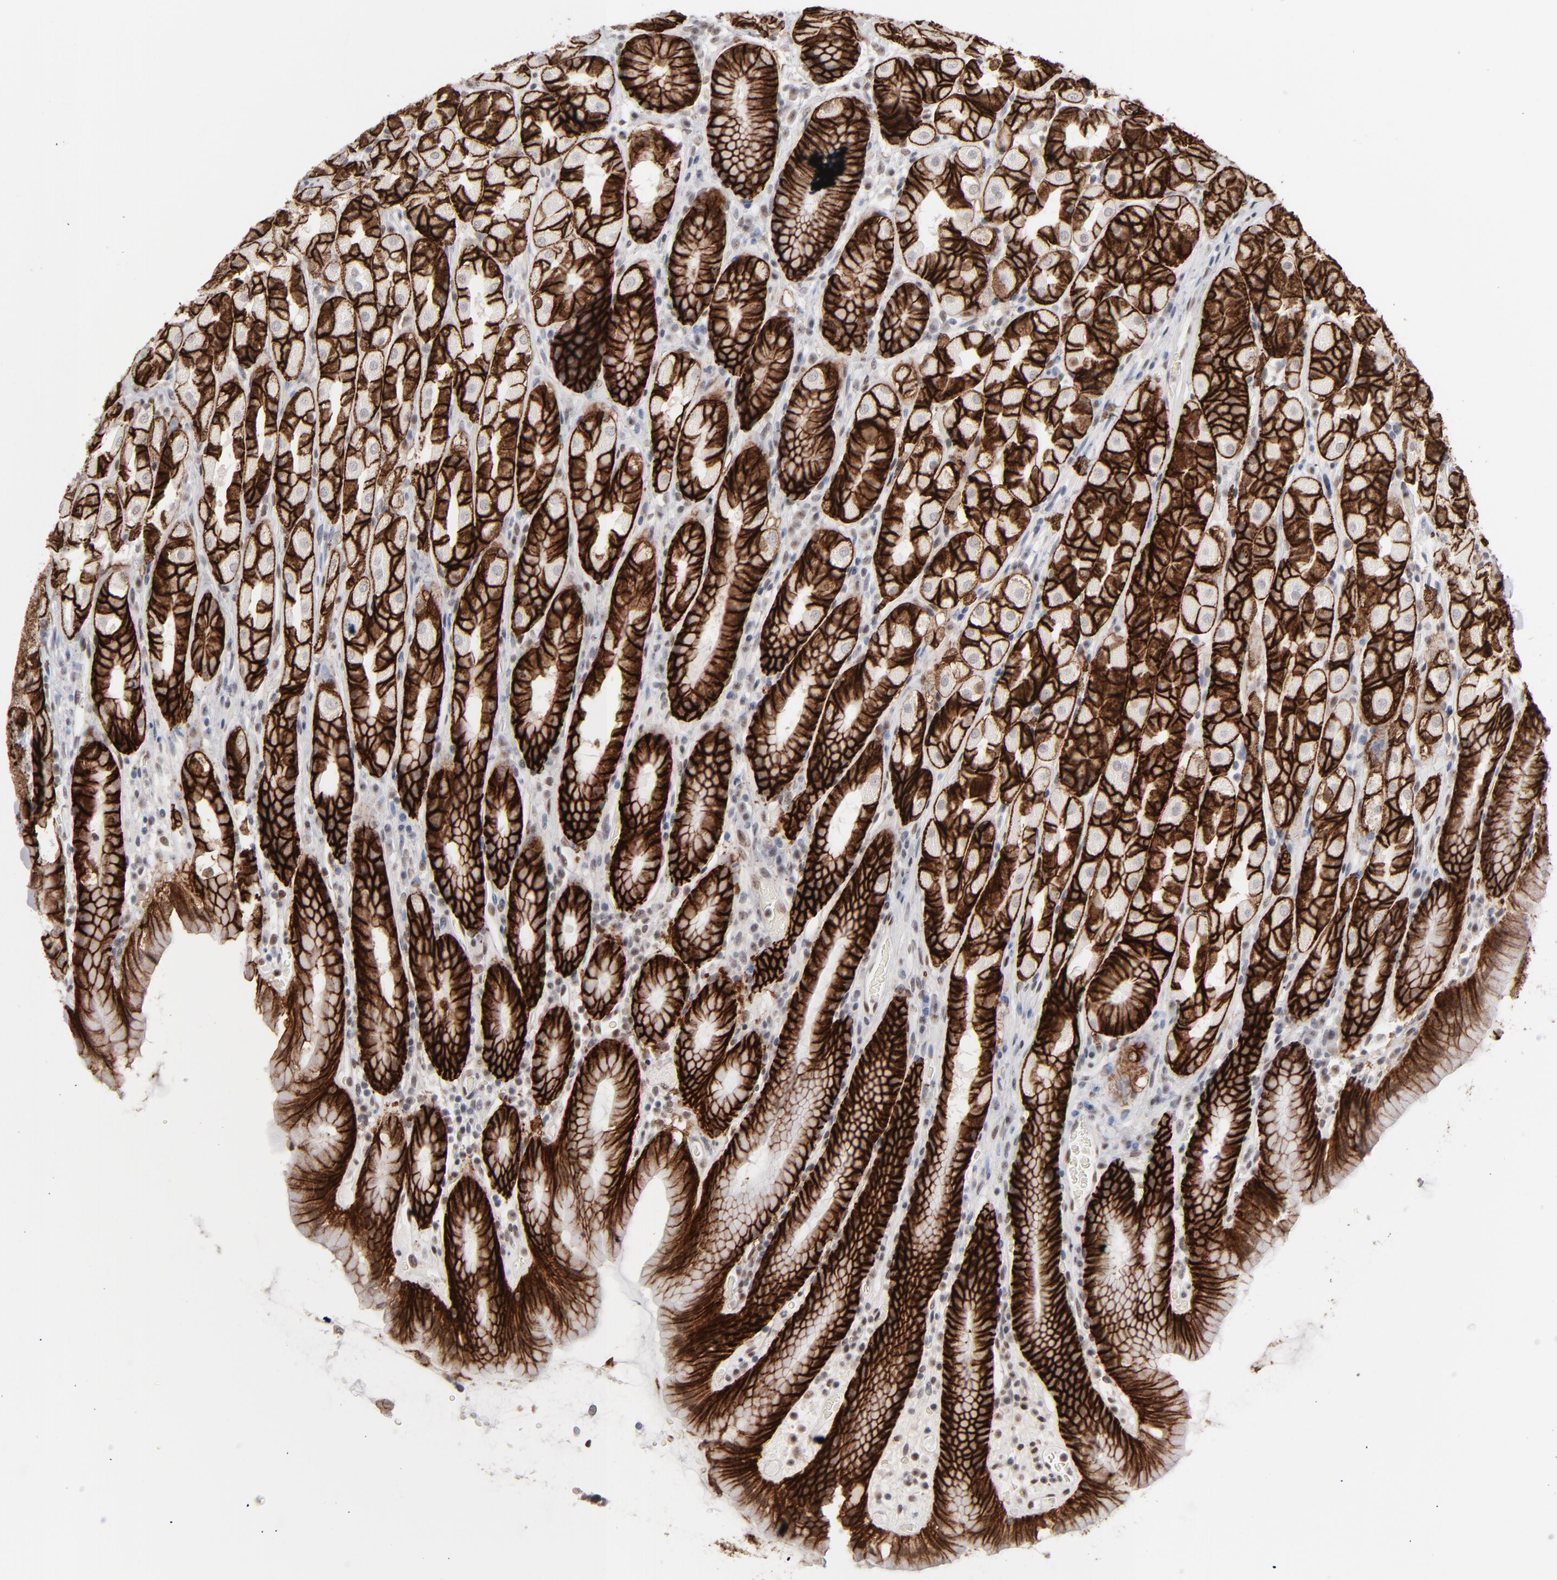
{"staining": {"intensity": "strong", "quantity": ">75%", "location": "cytoplasmic/membranous"}, "tissue": "stomach", "cell_type": "Glandular cells", "image_type": "normal", "snomed": [{"axis": "morphology", "description": "Normal tissue, NOS"}, {"axis": "topography", "description": "Stomach, upper"}], "caption": "Strong cytoplasmic/membranous expression for a protein is identified in approximately >75% of glandular cells of benign stomach using IHC.", "gene": "IRF9", "patient": {"sex": "male", "age": 68}}